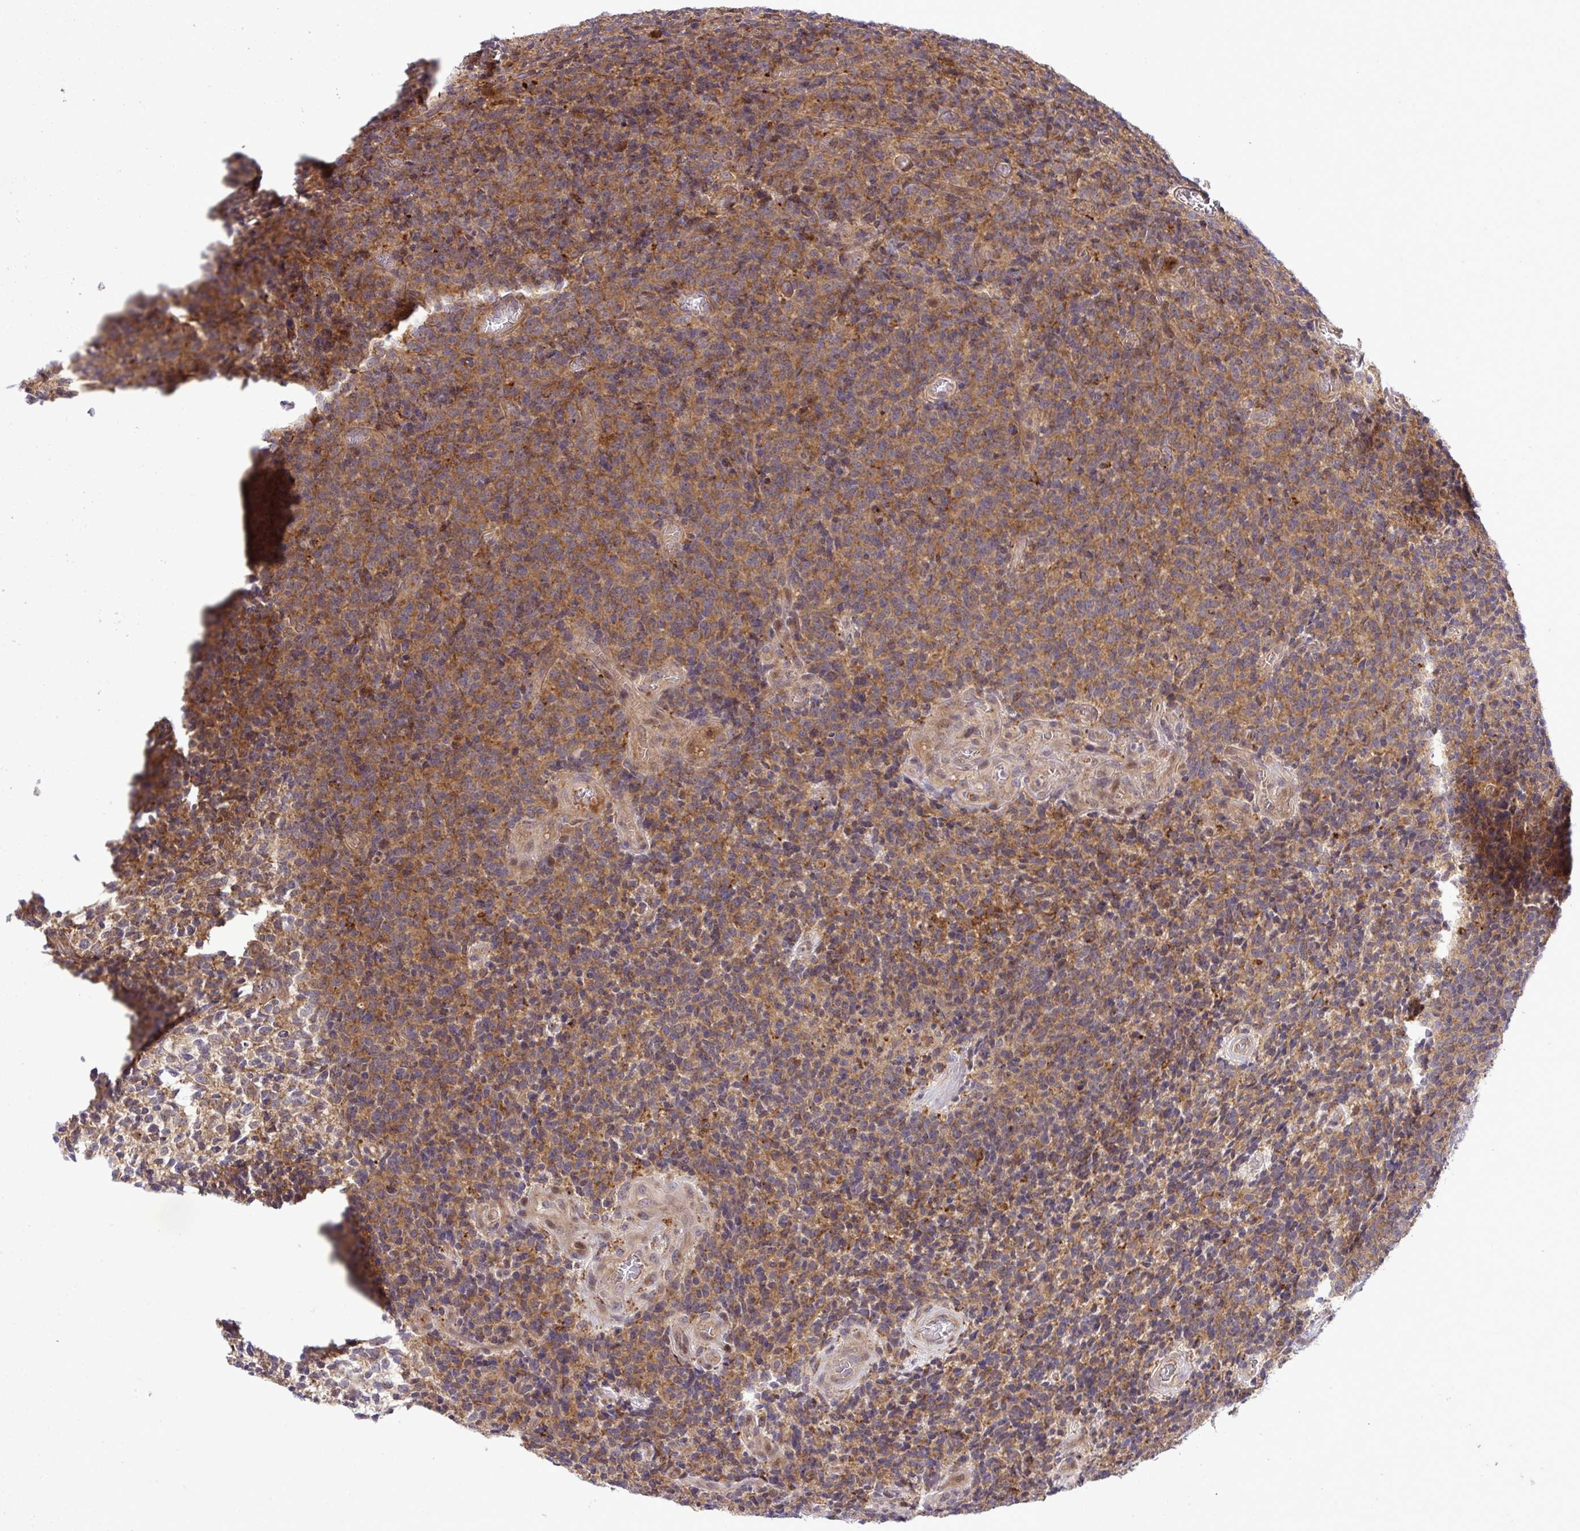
{"staining": {"intensity": "moderate", "quantity": ">75%", "location": "cytoplasmic/membranous"}, "tissue": "glioma", "cell_type": "Tumor cells", "image_type": "cancer", "snomed": [{"axis": "morphology", "description": "Glioma, malignant, High grade"}, {"axis": "topography", "description": "Brain"}], "caption": "This histopathology image reveals immunohistochemistry (IHC) staining of glioma, with medium moderate cytoplasmic/membranous expression in about >75% of tumor cells.", "gene": "SLC9A6", "patient": {"sex": "male", "age": 76}}